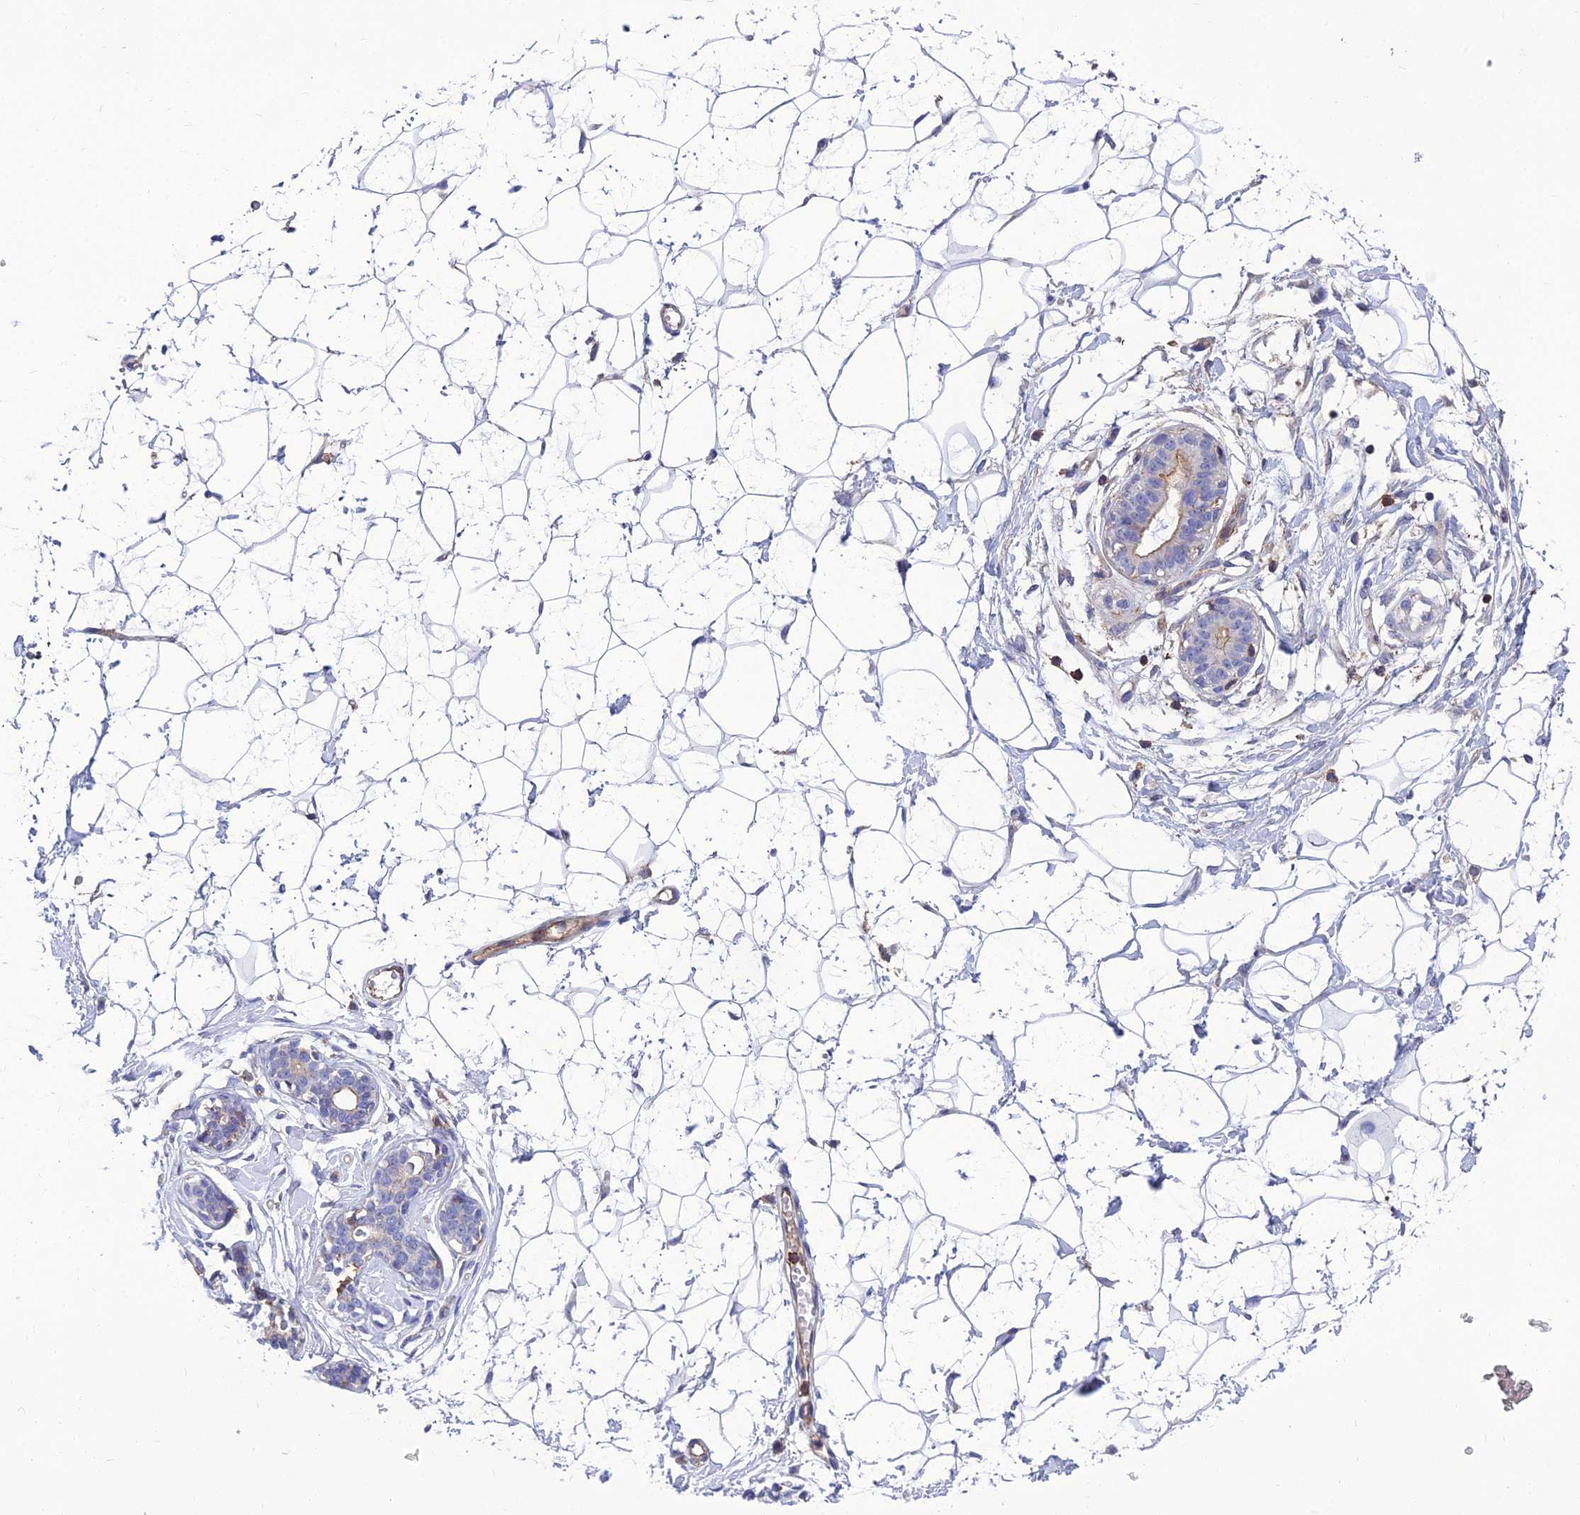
{"staining": {"intensity": "negative", "quantity": "none", "location": "none"}, "tissue": "breast", "cell_type": "Adipocytes", "image_type": "normal", "snomed": [{"axis": "morphology", "description": "Normal tissue, NOS"}, {"axis": "morphology", "description": "Adenoma, NOS"}, {"axis": "topography", "description": "Breast"}], "caption": "IHC histopathology image of benign breast stained for a protein (brown), which exhibits no positivity in adipocytes. (DAB IHC visualized using brightfield microscopy, high magnification).", "gene": "PPP1R18", "patient": {"sex": "female", "age": 23}}